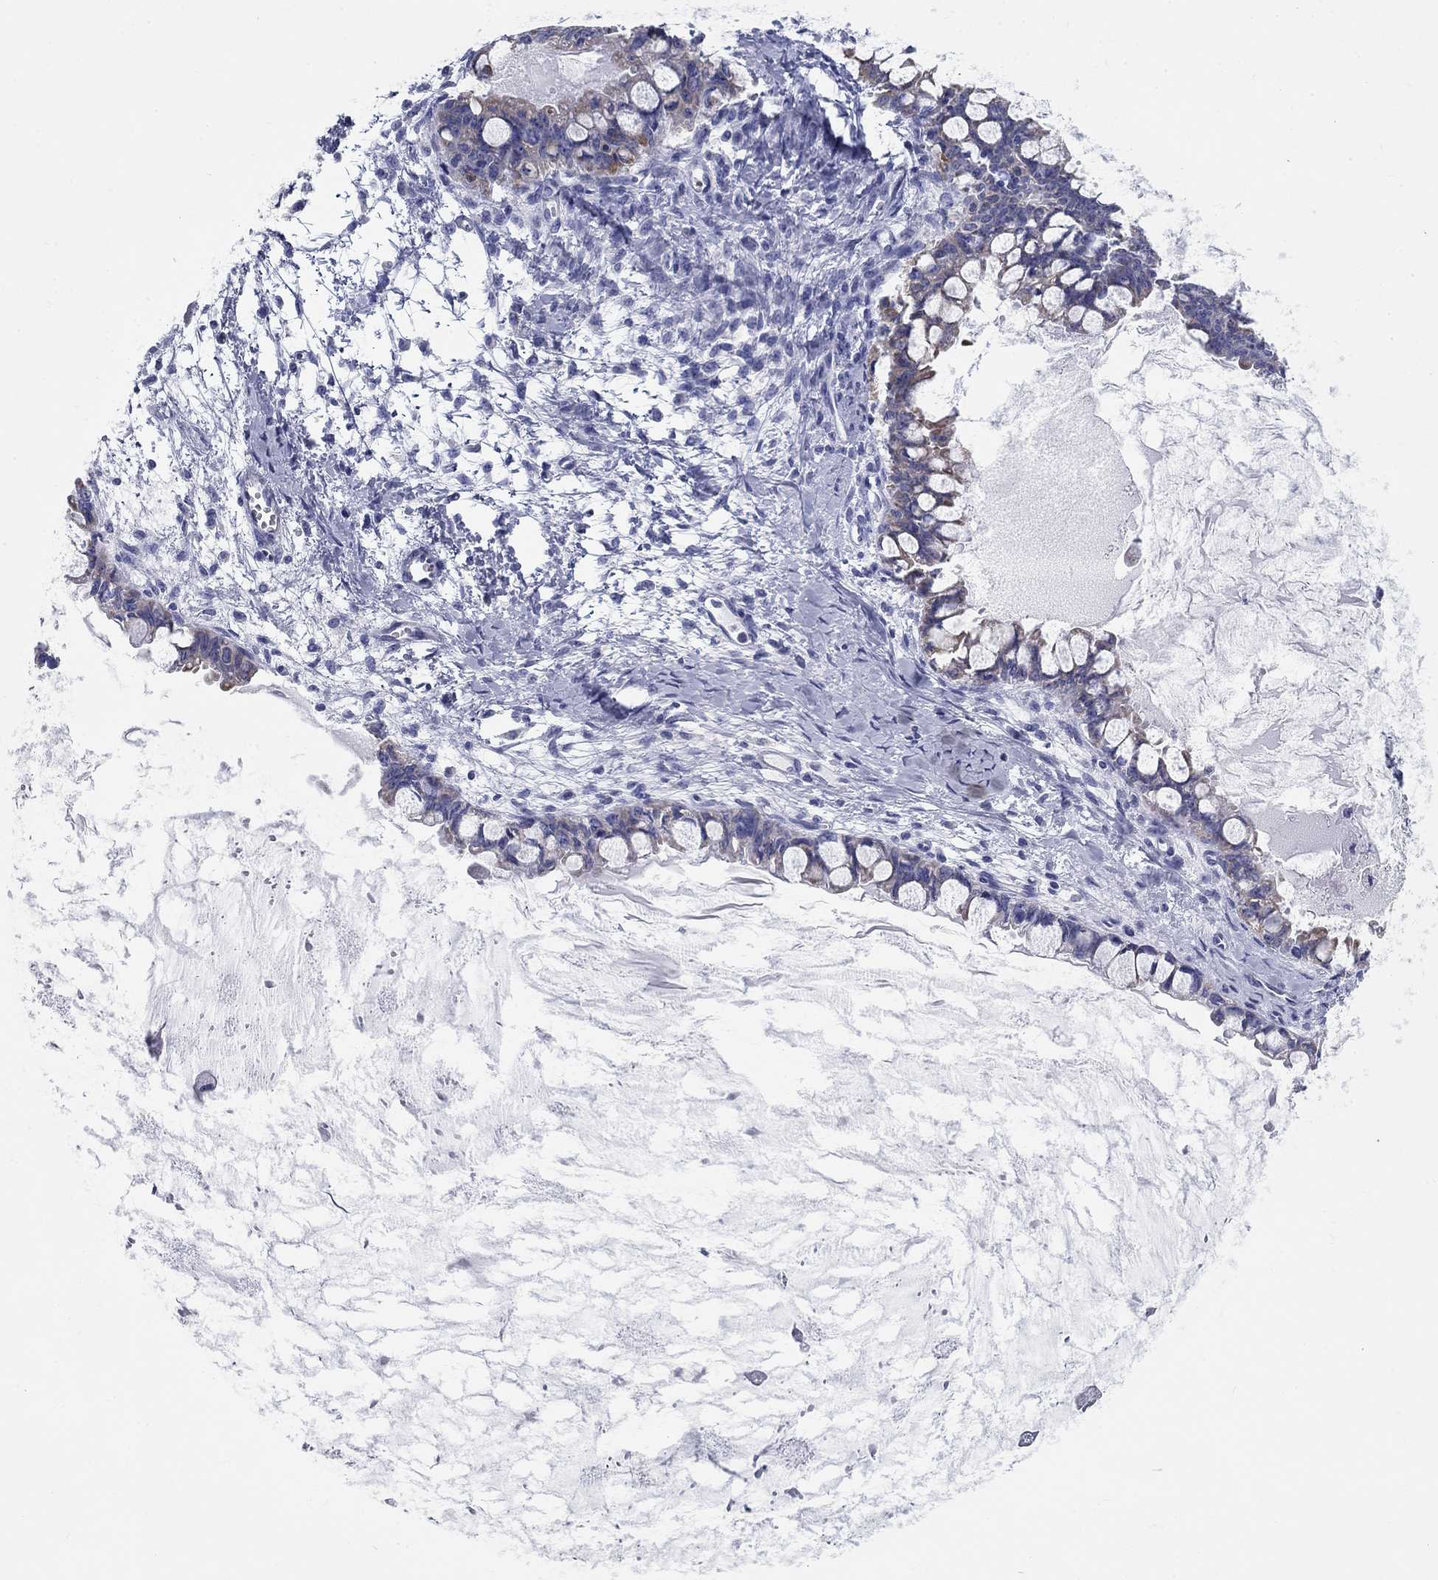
{"staining": {"intensity": "negative", "quantity": "none", "location": "none"}, "tissue": "ovarian cancer", "cell_type": "Tumor cells", "image_type": "cancer", "snomed": [{"axis": "morphology", "description": "Cystadenocarcinoma, mucinous, NOS"}, {"axis": "topography", "description": "Ovary"}], "caption": "Micrograph shows no protein expression in tumor cells of ovarian cancer (mucinous cystadenocarcinoma) tissue. (Stains: DAB (3,3'-diaminobenzidine) immunohistochemistry (IHC) with hematoxylin counter stain, Microscopy: brightfield microscopy at high magnification).", "gene": "UPB1", "patient": {"sex": "female", "age": 63}}